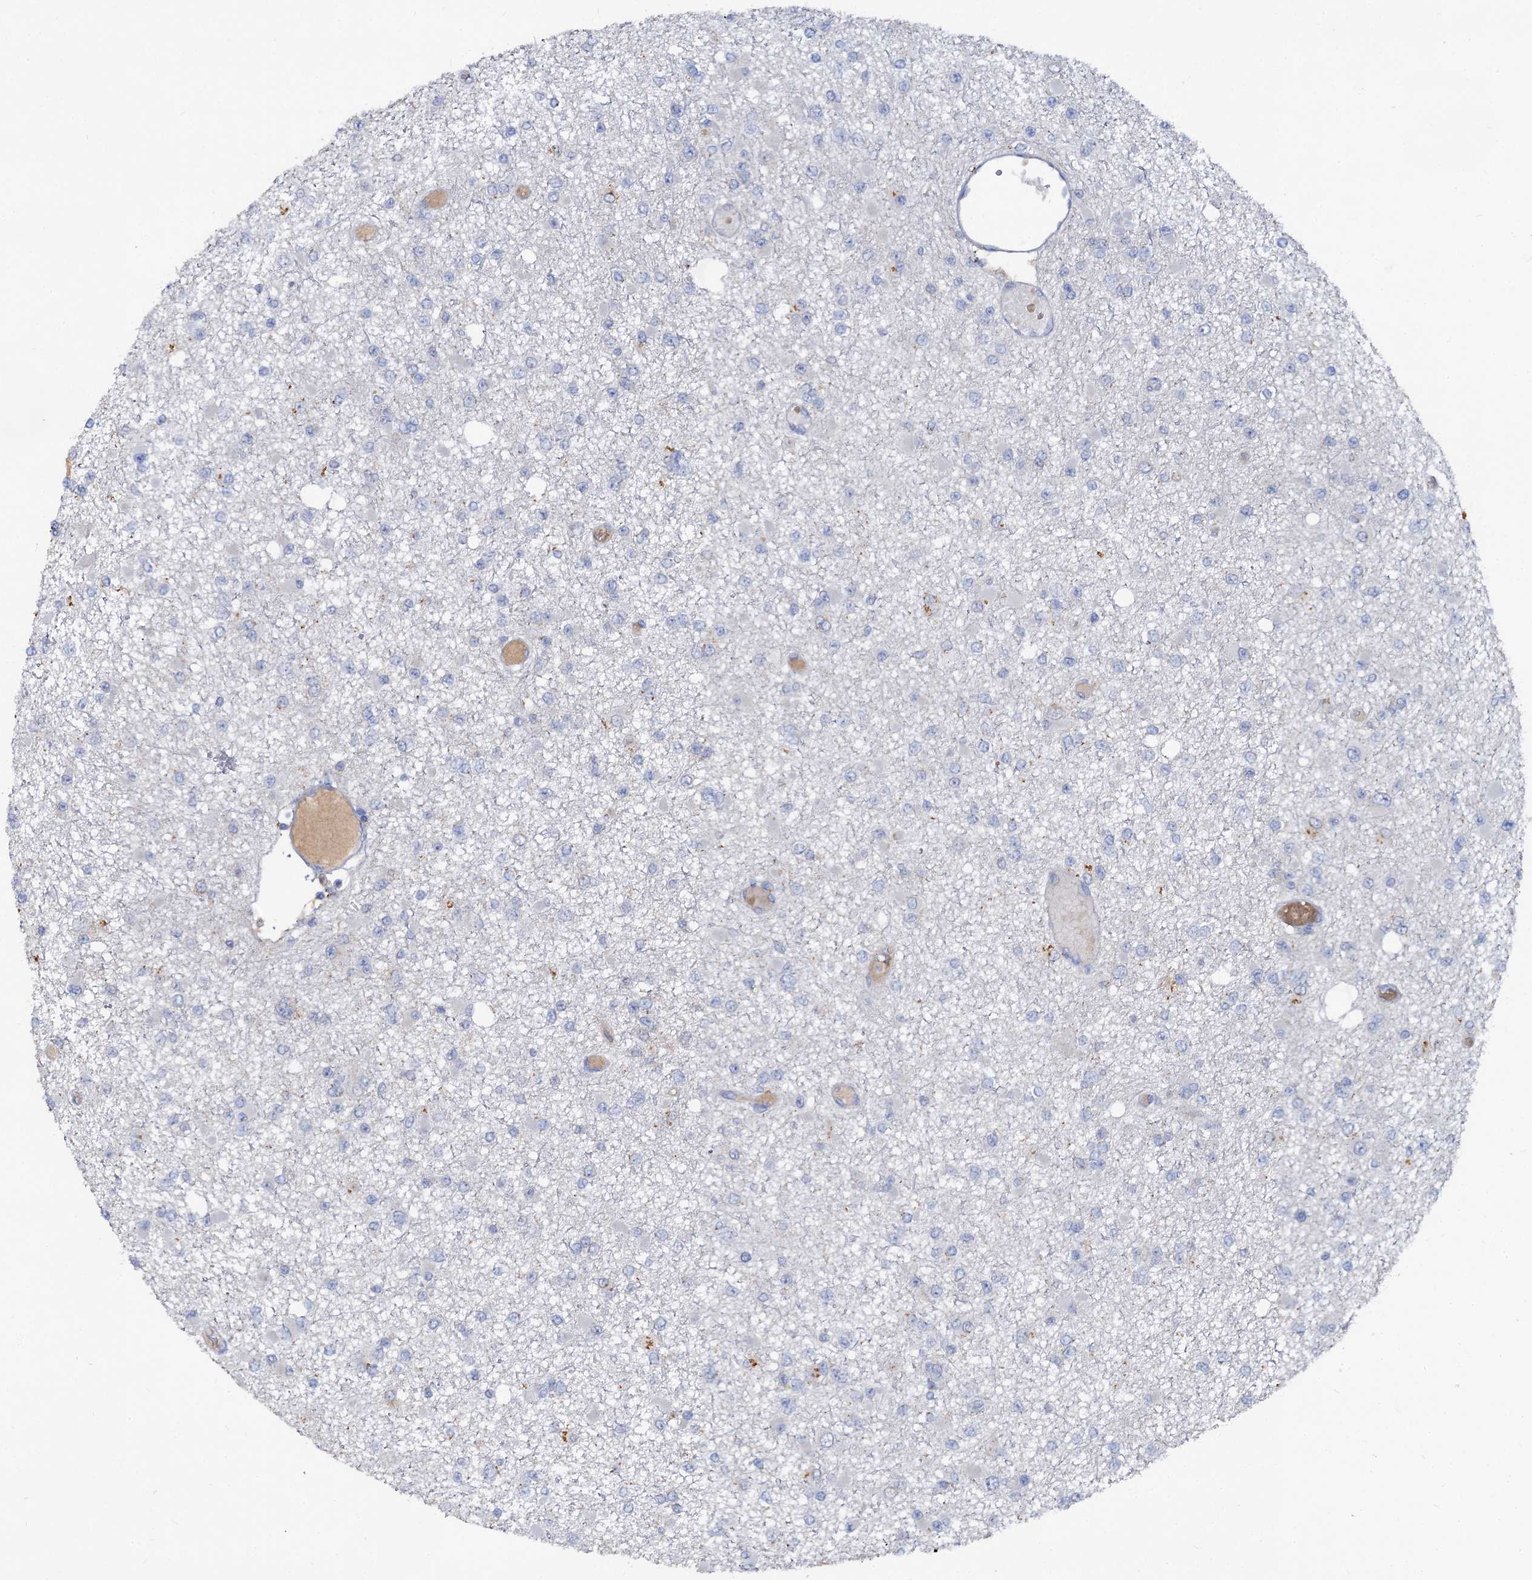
{"staining": {"intensity": "negative", "quantity": "none", "location": "none"}, "tissue": "glioma", "cell_type": "Tumor cells", "image_type": "cancer", "snomed": [{"axis": "morphology", "description": "Glioma, malignant, Low grade"}, {"axis": "topography", "description": "Brain"}], "caption": "High power microscopy micrograph of an immunohistochemistry (IHC) histopathology image of glioma, revealing no significant expression in tumor cells.", "gene": "HVCN1", "patient": {"sex": "female", "age": 22}}